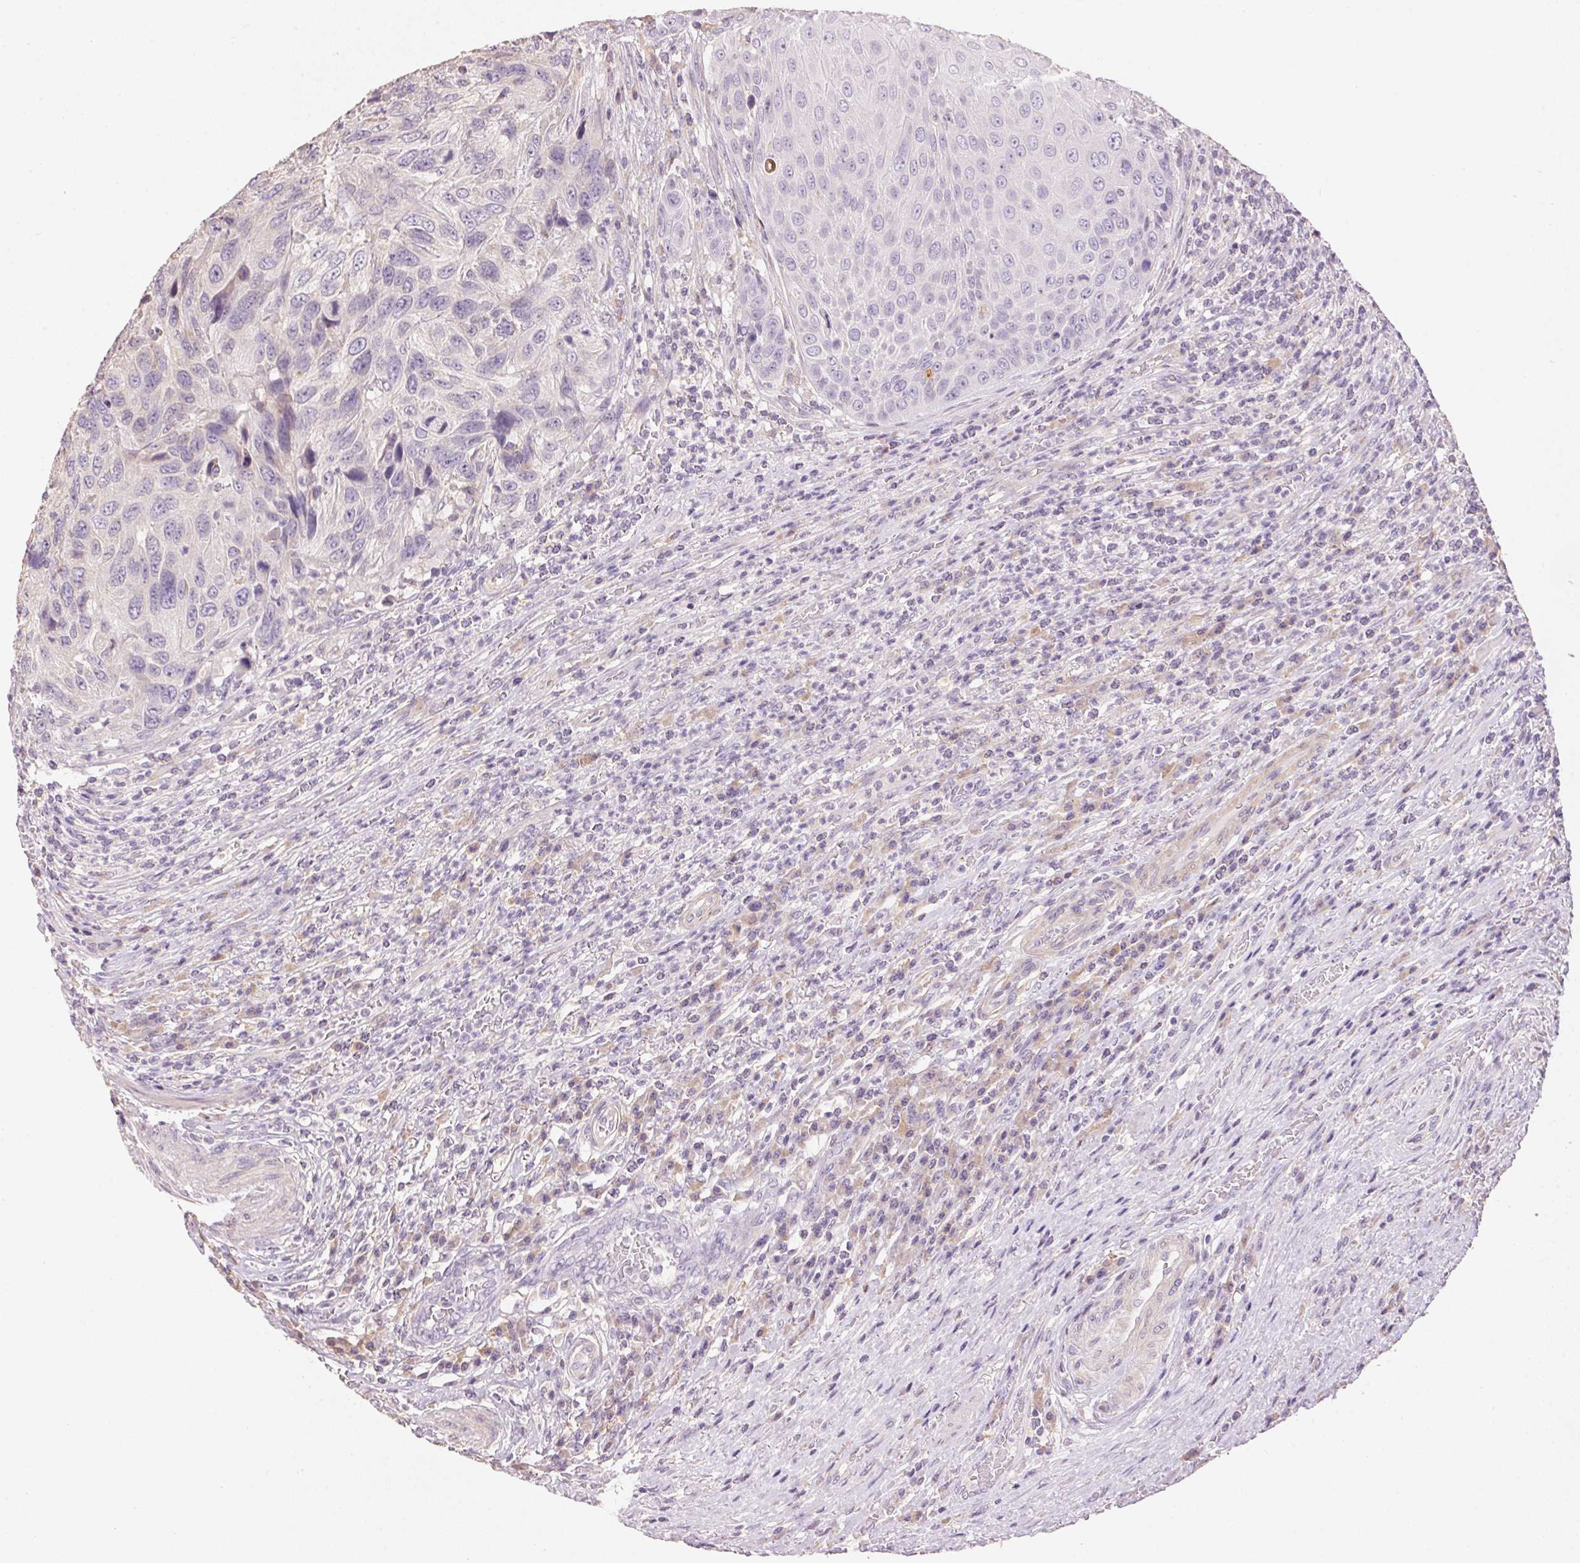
{"staining": {"intensity": "negative", "quantity": "none", "location": "none"}, "tissue": "urothelial cancer", "cell_type": "Tumor cells", "image_type": "cancer", "snomed": [{"axis": "morphology", "description": "Urothelial carcinoma, High grade"}, {"axis": "topography", "description": "Urinary bladder"}], "caption": "Urothelial carcinoma (high-grade) stained for a protein using immunohistochemistry shows no expression tumor cells.", "gene": "LYZL6", "patient": {"sex": "female", "age": 70}}